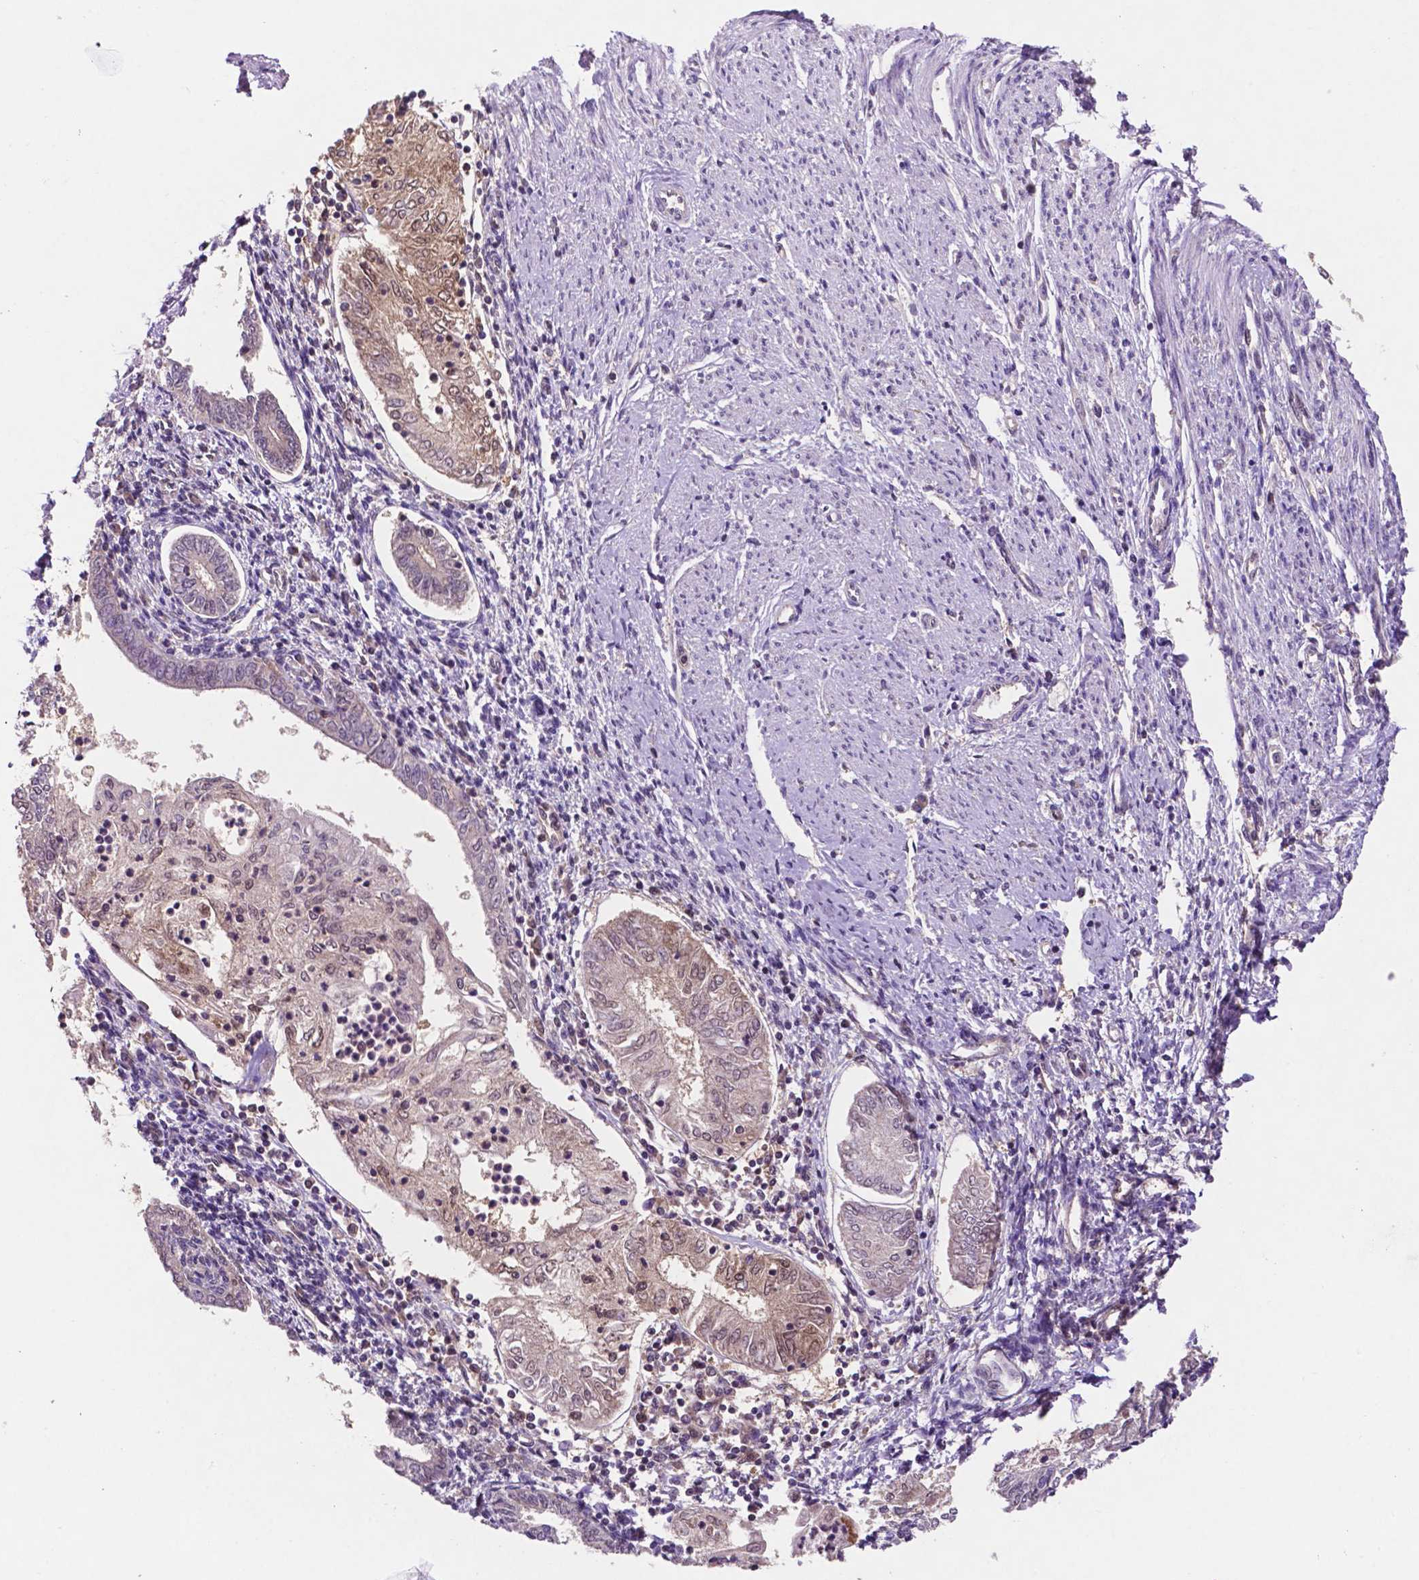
{"staining": {"intensity": "weak", "quantity": "<25%", "location": "cytoplasmic/membranous"}, "tissue": "endometrial cancer", "cell_type": "Tumor cells", "image_type": "cancer", "snomed": [{"axis": "morphology", "description": "Adenocarcinoma, NOS"}, {"axis": "topography", "description": "Endometrium"}], "caption": "Immunohistochemistry micrograph of neoplastic tissue: endometrial adenocarcinoma stained with DAB (3,3'-diaminobenzidine) reveals no significant protein positivity in tumor cells.", "gene": "UBE2L6", "patient": {"sex": "female", "age": 68}}